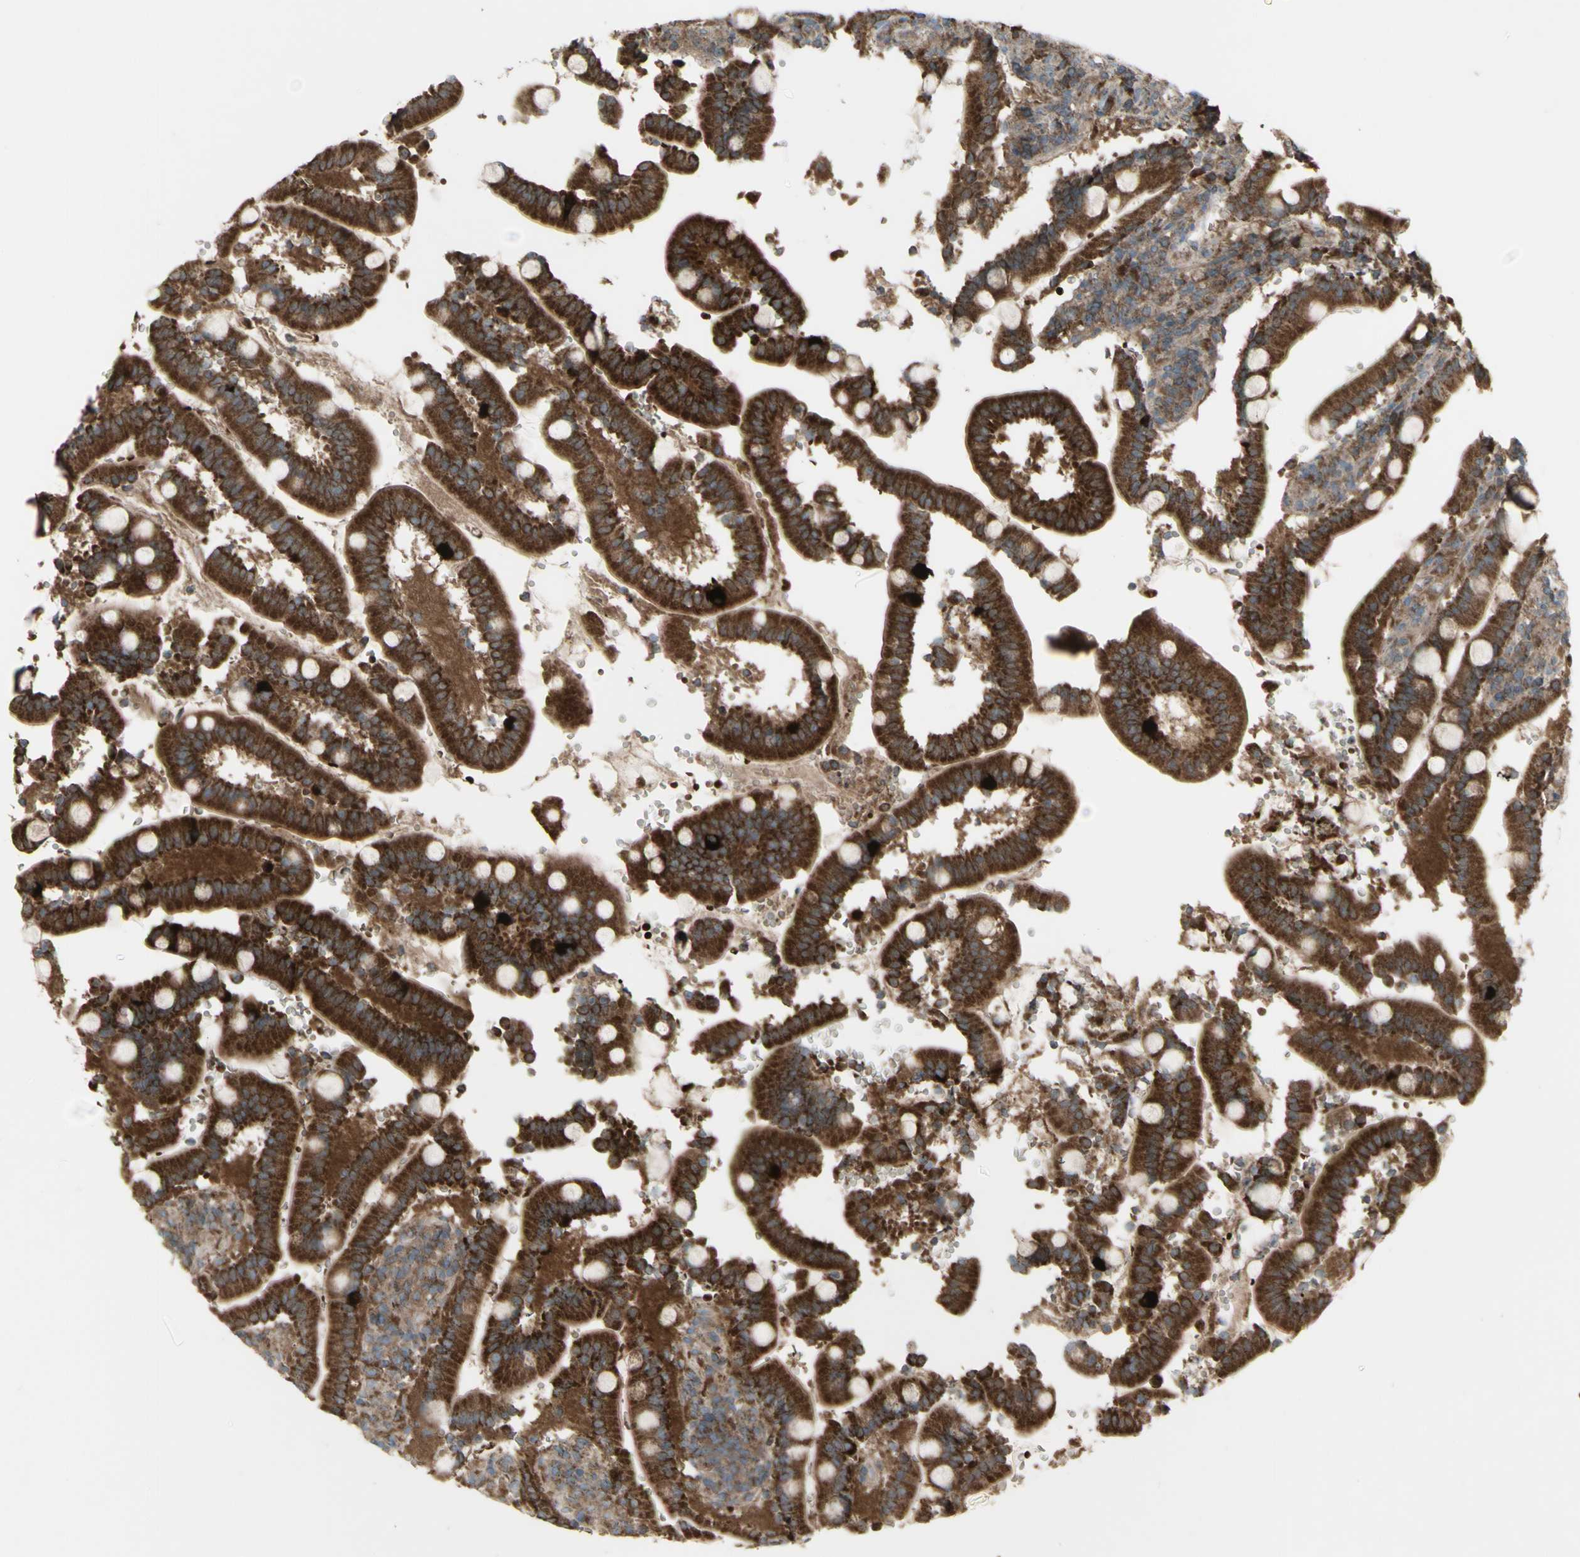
{"staining": {"intensity": "strong", "quantity": ">75%", "location": "cytoplasmic/membranous"}, "tissue": "duodenum", "cell_type": "Glandular cells", "image_type": "normal", "snomed": [{"axis": "morphology", "description": "Normal tissue, NOS"}, {"axis": "topography", "description": "Small intestine, NOS"}], "caption": "Protein staining exhibits strong cytoplasmic/membranous staining in about >75% of glandular cells in benign duodenum. Nuclei are stained in blue.", "gene": "SHC1", "patient": {"sex": "female", "age": 71}}